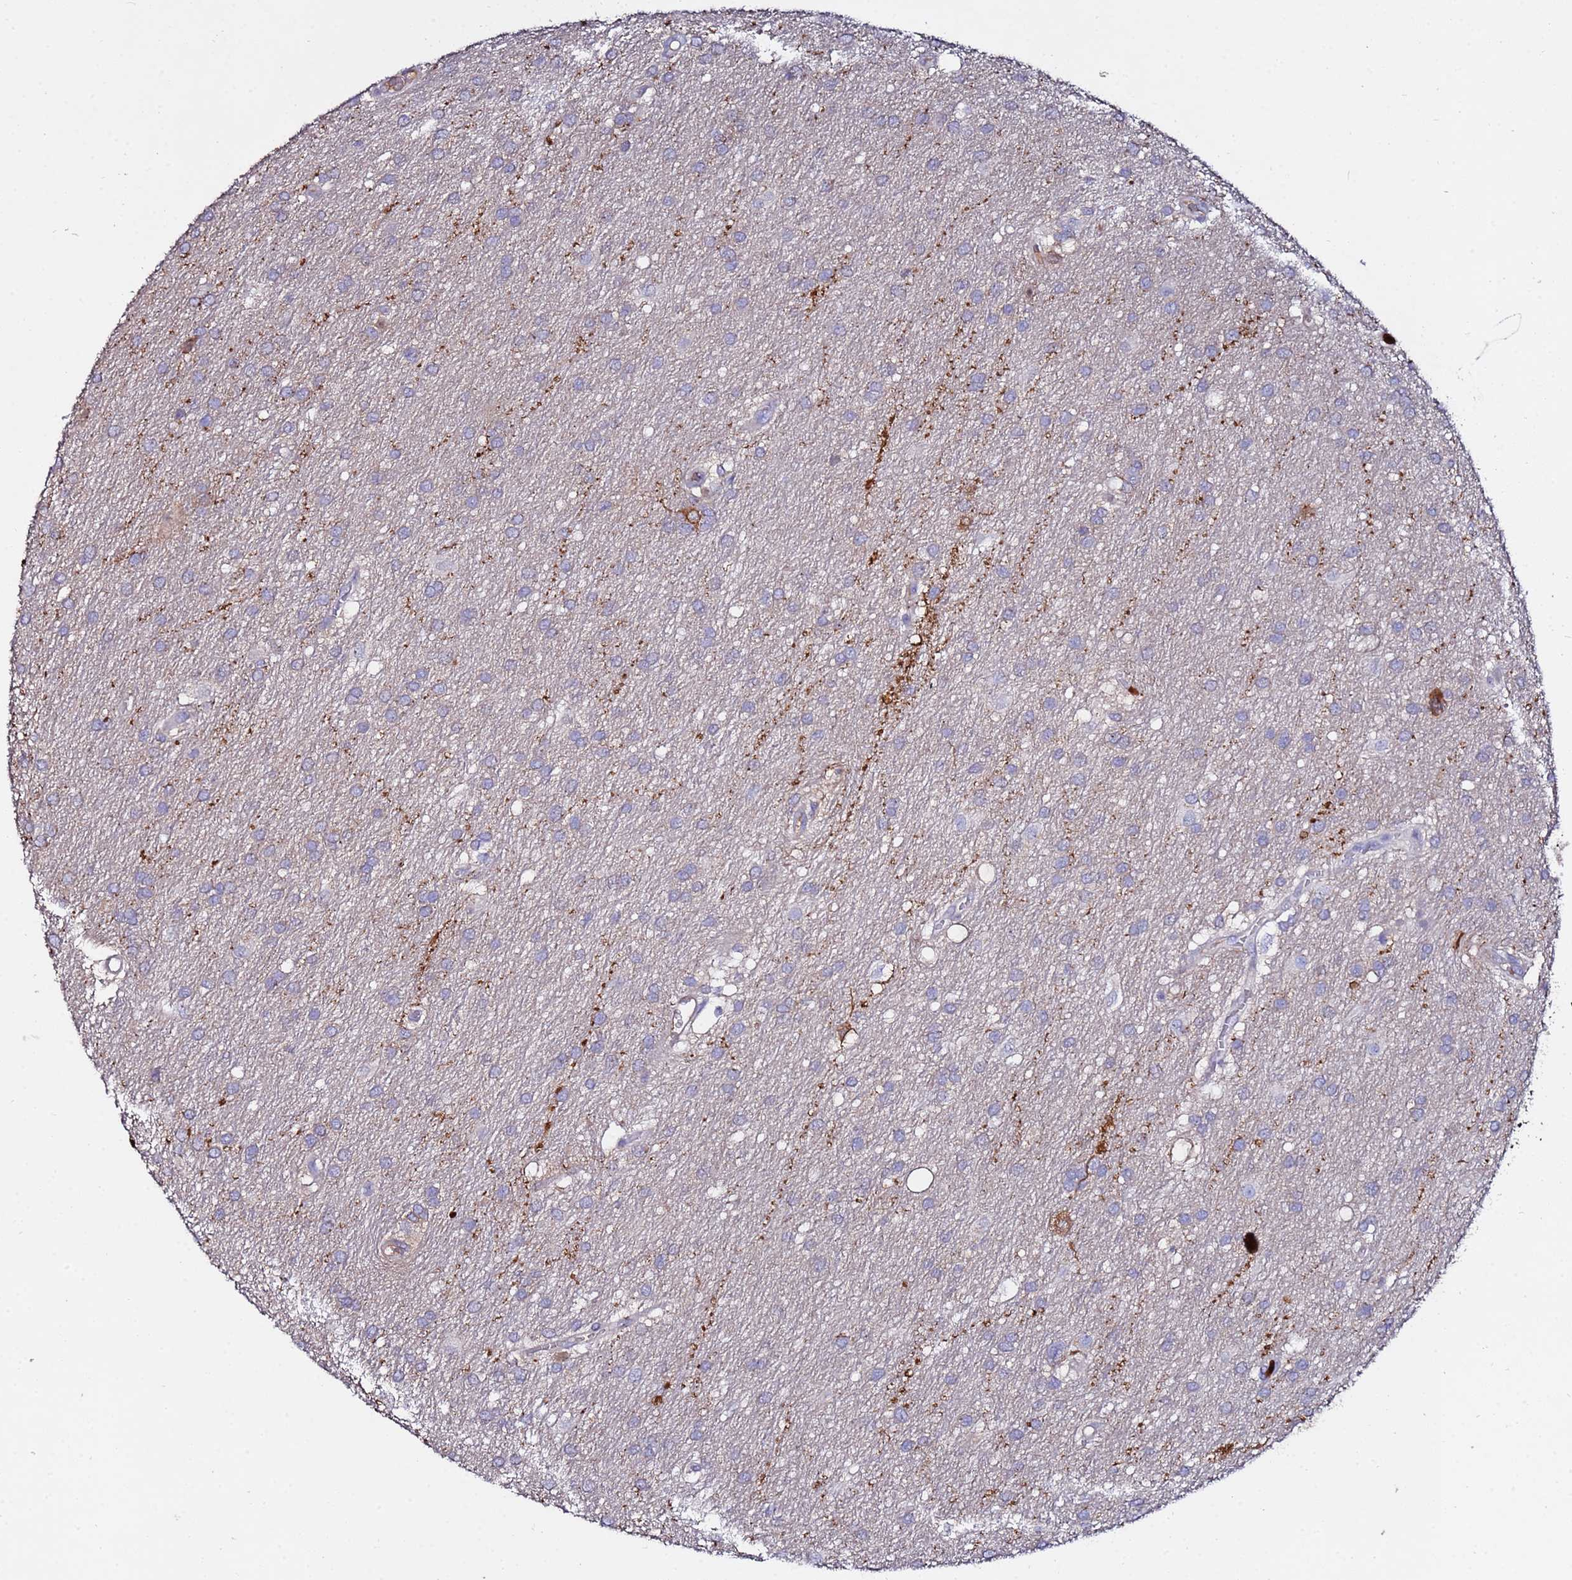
{"staining": {"intensity": "negative", "quantity": "none", "location": "none"}, "tissue": "glioma", "cell_type": "Tumor cells", "image_type": "cancer", "snomed": [{"axis": "morphology", "description": "Glioma, malignant, Low grade"}, {"axis": "topography", "description": "Brain"}], "caption": "Histopathology image shows no significant protein positivity in tumor cells of glioma. (Immunohistochemistry (ihc), brightfield microscopy, high magnification).", "gene": "TUBAL3", "patient": {"sex": "male", "age": 66}}